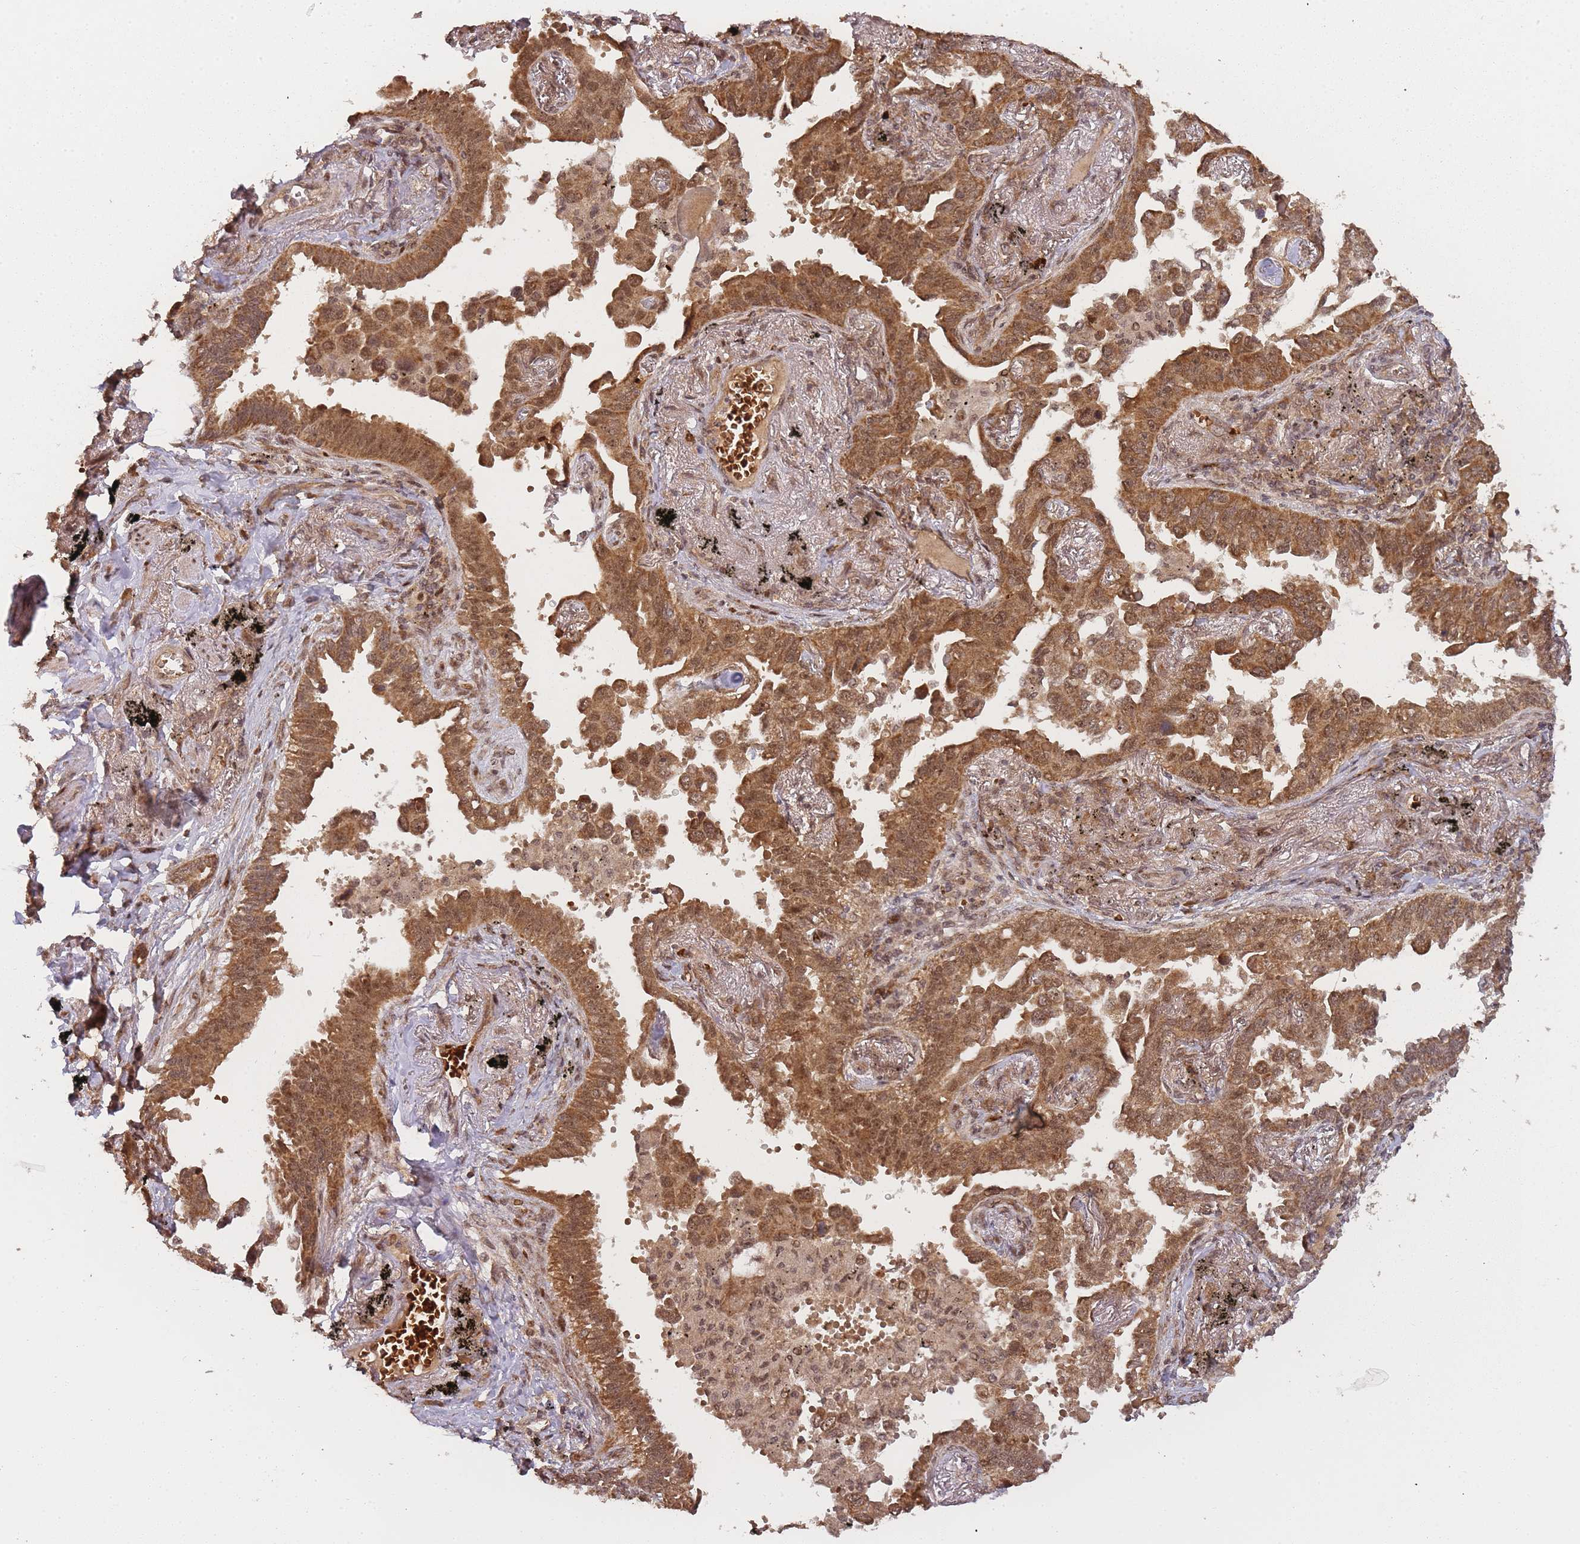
{"staining": {"intensity": "moderate", "quantity": ">75%", "location": "cytoplasmic/membranous,nuclear"}, "tissue": "lung cancer", "cell_type": "Tumor cells", "image_type": "cancer", "snomed": [{"axis": "morphology", "description": "Adenocarcinoma, NOS"}, {"axis": "topography", "description": "Lung"}], "caption": "Lung cancer stained with a protein marker exhibits moderate staining in tumor cells.", "gene": "ZNF497", "patient": {"sex": "male", "age": 67}}